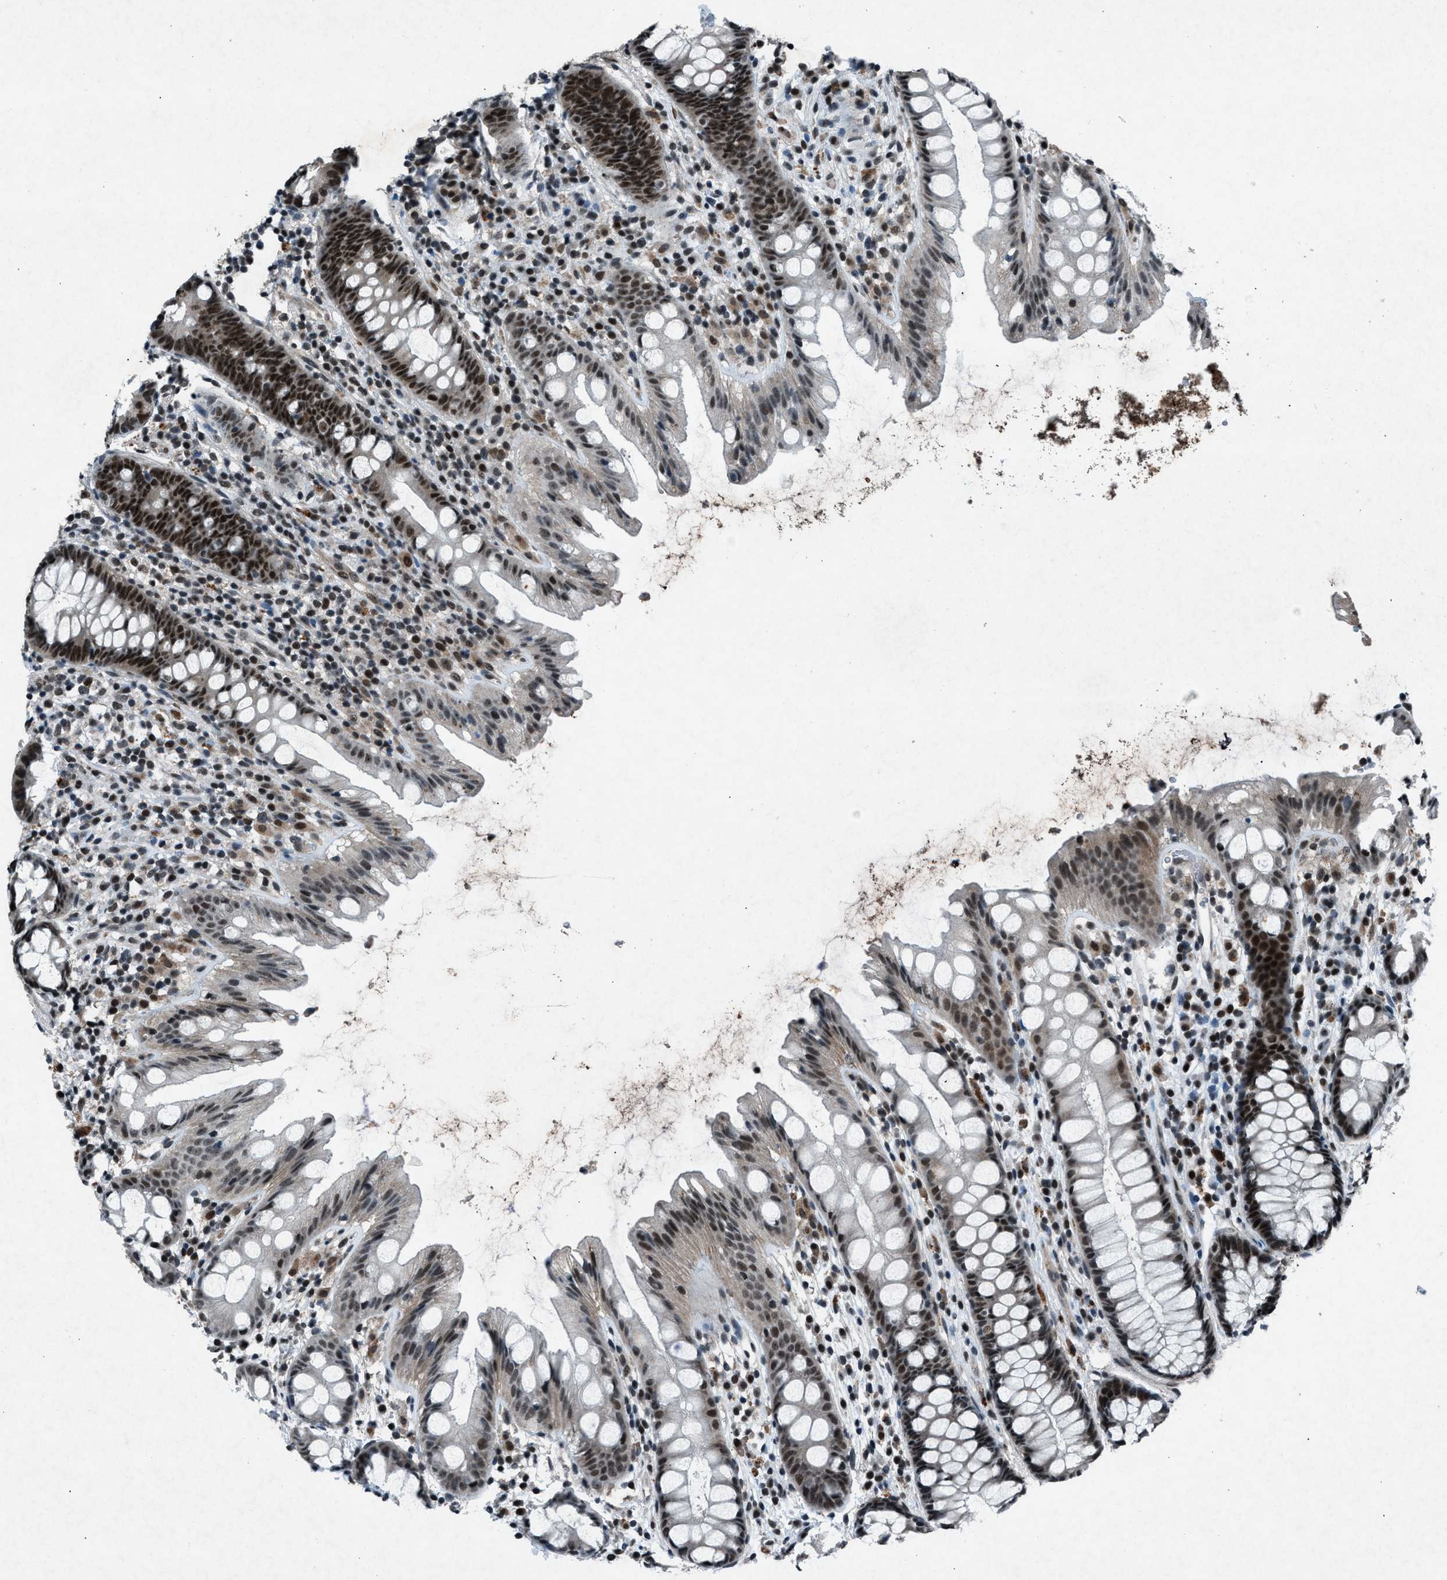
{"staining": {"intensity": "moderate", "quantity": ">75%", "location": "nuclear"}, "tissue": "rectum", "cell_type": "Glandular cells", "image_type": "normal", "snomed": [{"axis": "morphology", "description": "Normal tissue, NOS"}, {"axis": "topography", "description": "Rectum"}], "caption": "Protein staining exhibits moderate nuclear staining in approximately >75% of glandular cells in unremarkable rectum. (brown staining indicates protein expression, while blue staining denotes nuclei).", "gene": "ADCY1", "patient": {"sex": "female", "age": 65}}